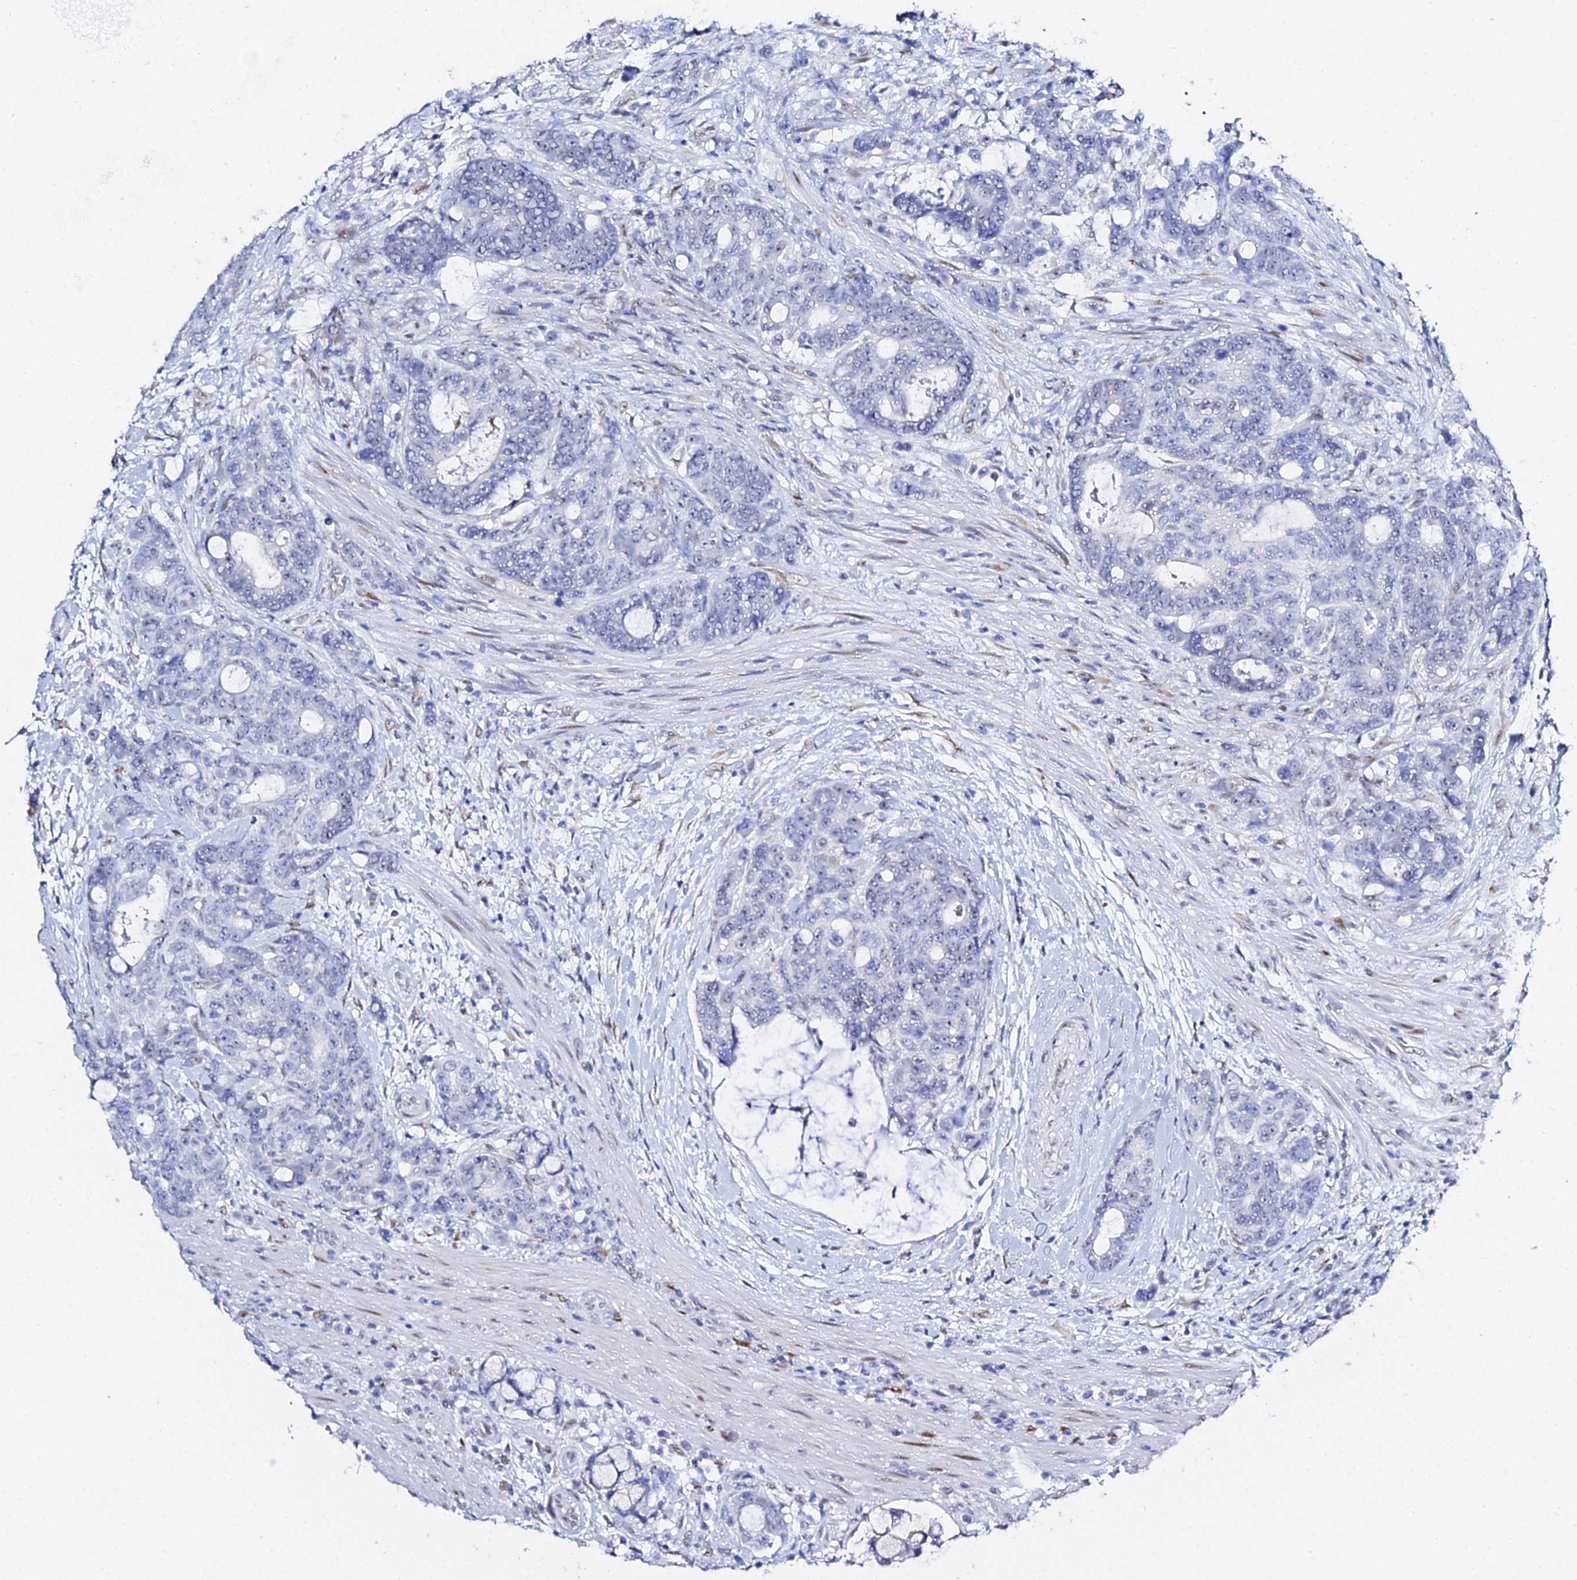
{"staining": {"intensity": "negative", "quantity": "none", "location": "none"}, "tissue": "colorectal cancer", "cell_type": "Tumor cells", "image_type": "cancer", "snomed": [{"axis": "morphology", "description": "Adenocarcinoma, NOS"}, {"axis": "topography", "description": "Colon"}], "caption": "High magnification brightfield microscopy of colorectal adenocarcinoma stained with DAB (3,3'-diaminobenzidine) (brown) and counterstained with hematoxylin (blue): tumor cells show no significant positivity.", "gene": "POFUT2", "patient": {"sex": "female", "age": 82}}